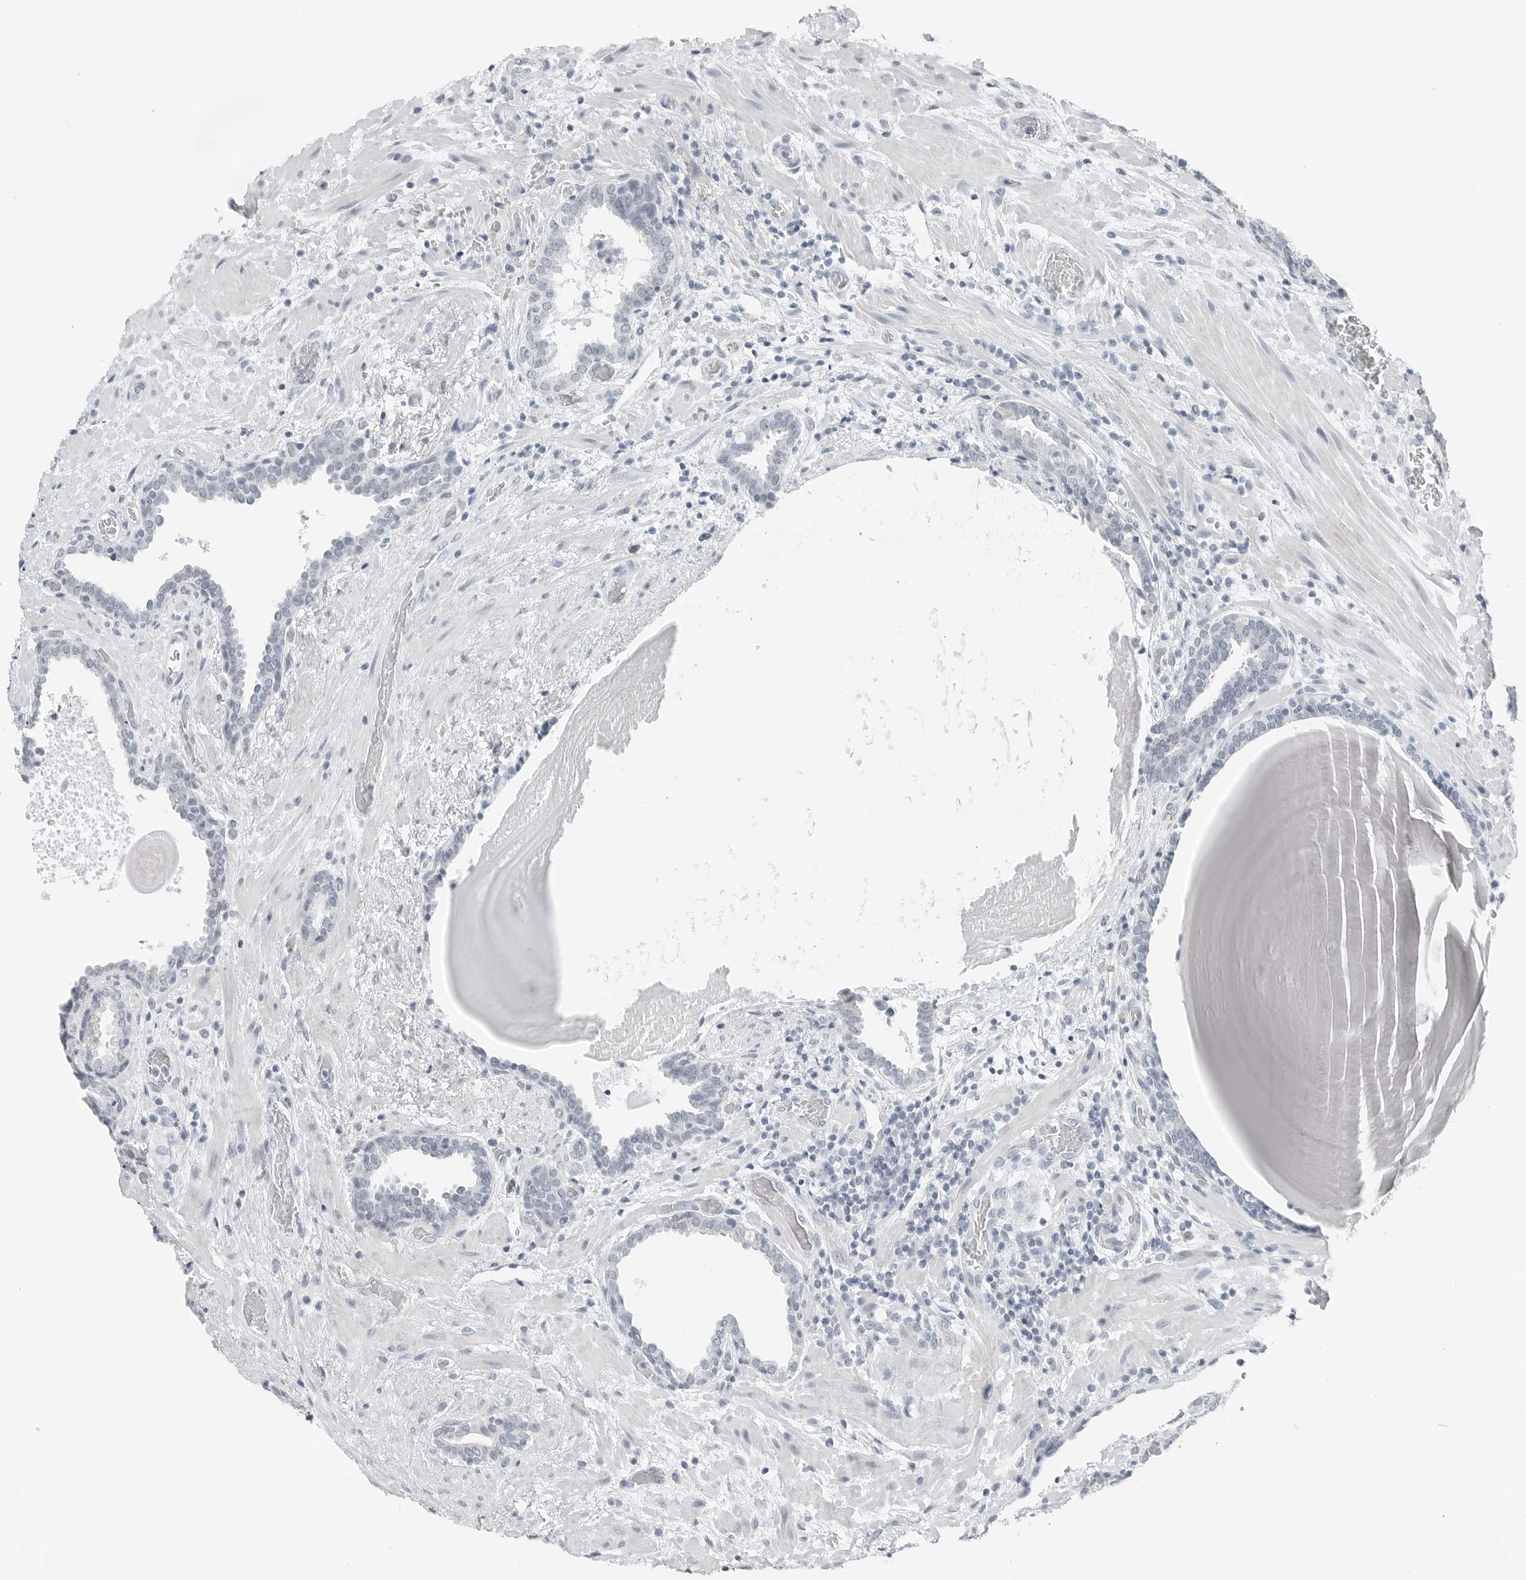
{"staining": {"intensity": "negative", "quantity": "none", "location": "none"}, "tissue": "prostate", "cell_type": "Glandular cells", "image_type": "normal", "snomed": [{"axis": "morphology", "description": "Normal tissue, NOS"}, {"axis": "topography", "description": "Prostate"}], "caption": "Unremarkable prostate was stained to show a protein in brown. There is no significant positivity in glandular cells. (Stains: DAB immunohistochemistry with hematoxylin counter stain, Microscopy: brightfield microscopy at high magnification).", "gene": "XIRP1", "patient": {"sex": "male", "age": 48}}